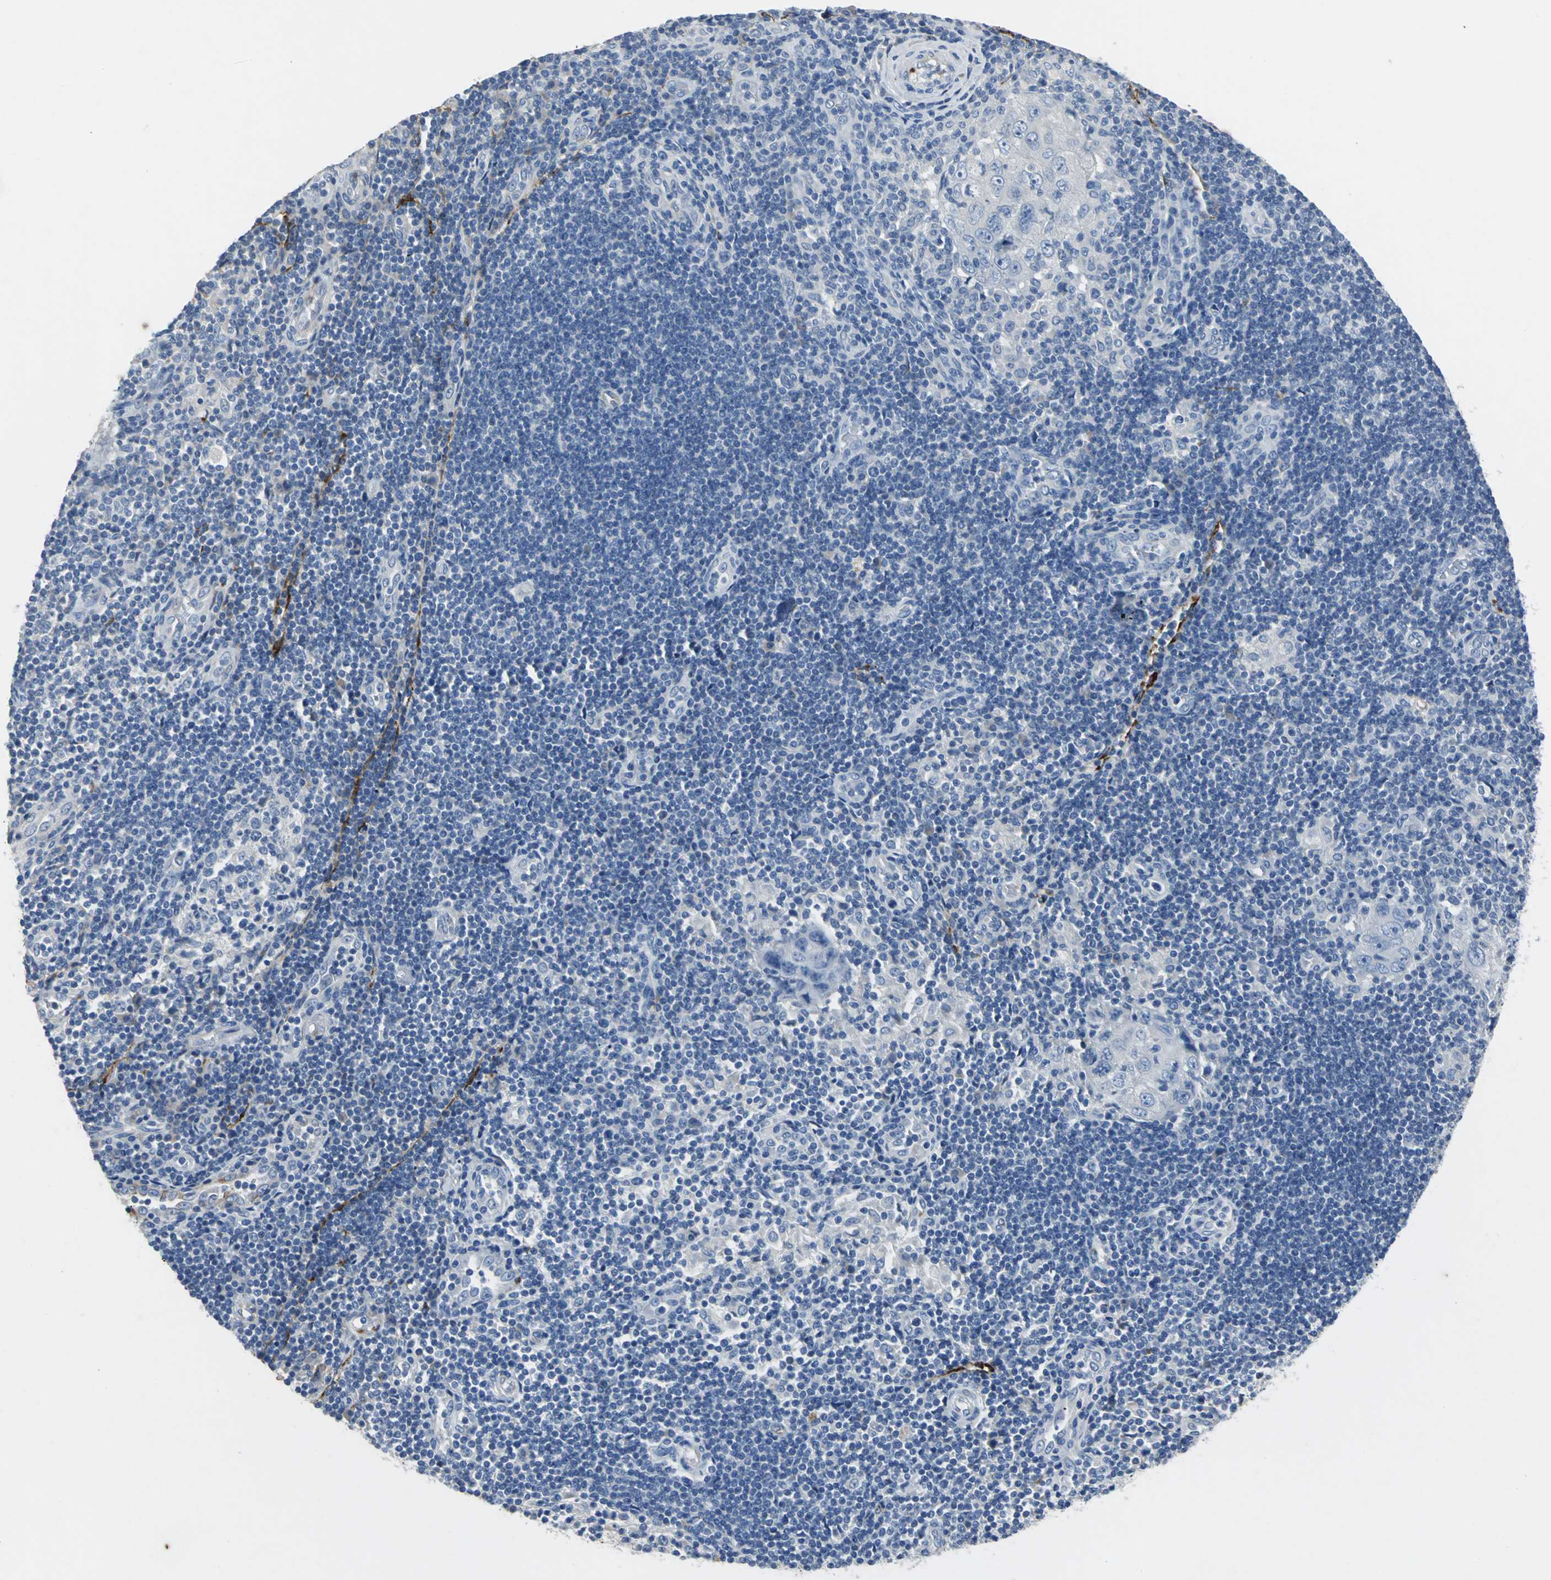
{"staining": {"intensity": "negative", "quantity": "none", "location": "none"}, "tissue": "lymph node", "cell_type": "Germinal center cells", "image_type": "normal", "snomed": [{"axis": "morphology", "description": "Normal tissue, NOS"}, {"axis": "morphology", "description": "Squamous cell carcinoma, metastatic, NOS"}, {"axis": "topography", "description": "Lymph node"}], "caption": "Lymph node was stained to show a protein in brown. There is no significant positivity in germinal center cells. The staining is performed using DAB (3,3'-diaminobenzidine) brown chromogen with nuclei counter-stained in using hematoxylin.", "gene": "EFNB3", "patient": {"sex": "female", "age": 53}}